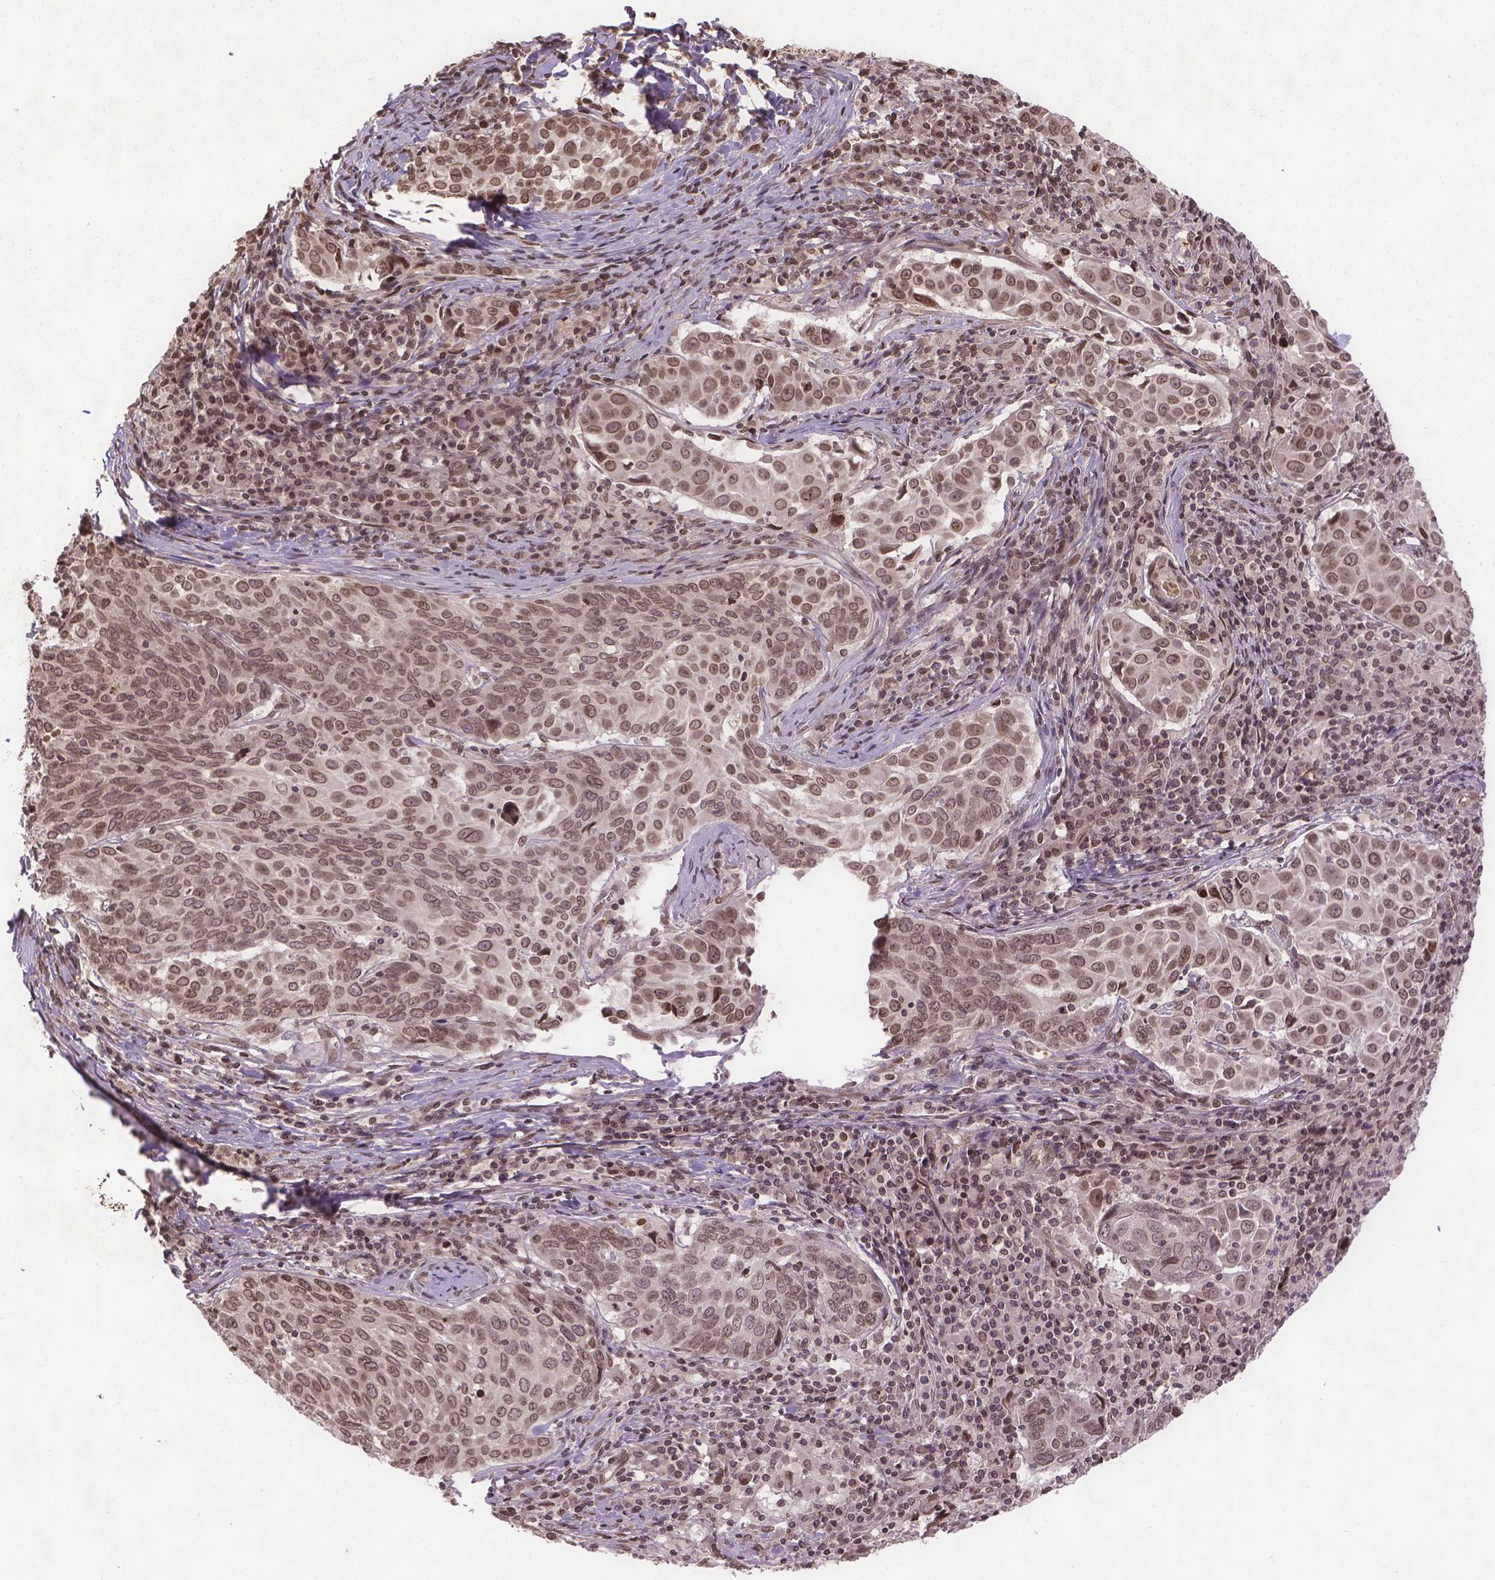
{"staining": {"intensity": "moderate", "quantity": ">75%", "location": "nuclear"}, "tissue": "lung cancer", "cell_type": "Tumor cells", "image_type": "cancer", "snomed": [{"axis": "morphology", "description": "Squamous cell carcinoma, NOS"}, {"axis": "topography", "description": "Lung"}], "caption": "Immunohistochemistry image of neoplastic tissue: lung squamous cell carcinoma stained using immunohistochemistry (IHC) exhibits medium levels of moderate protein expression localized specifically in the nuclear of tumor cells, appearing as a nuclear brown color.", "gene": "BANF1", "patient": {"sex": "male", "age": 57}}